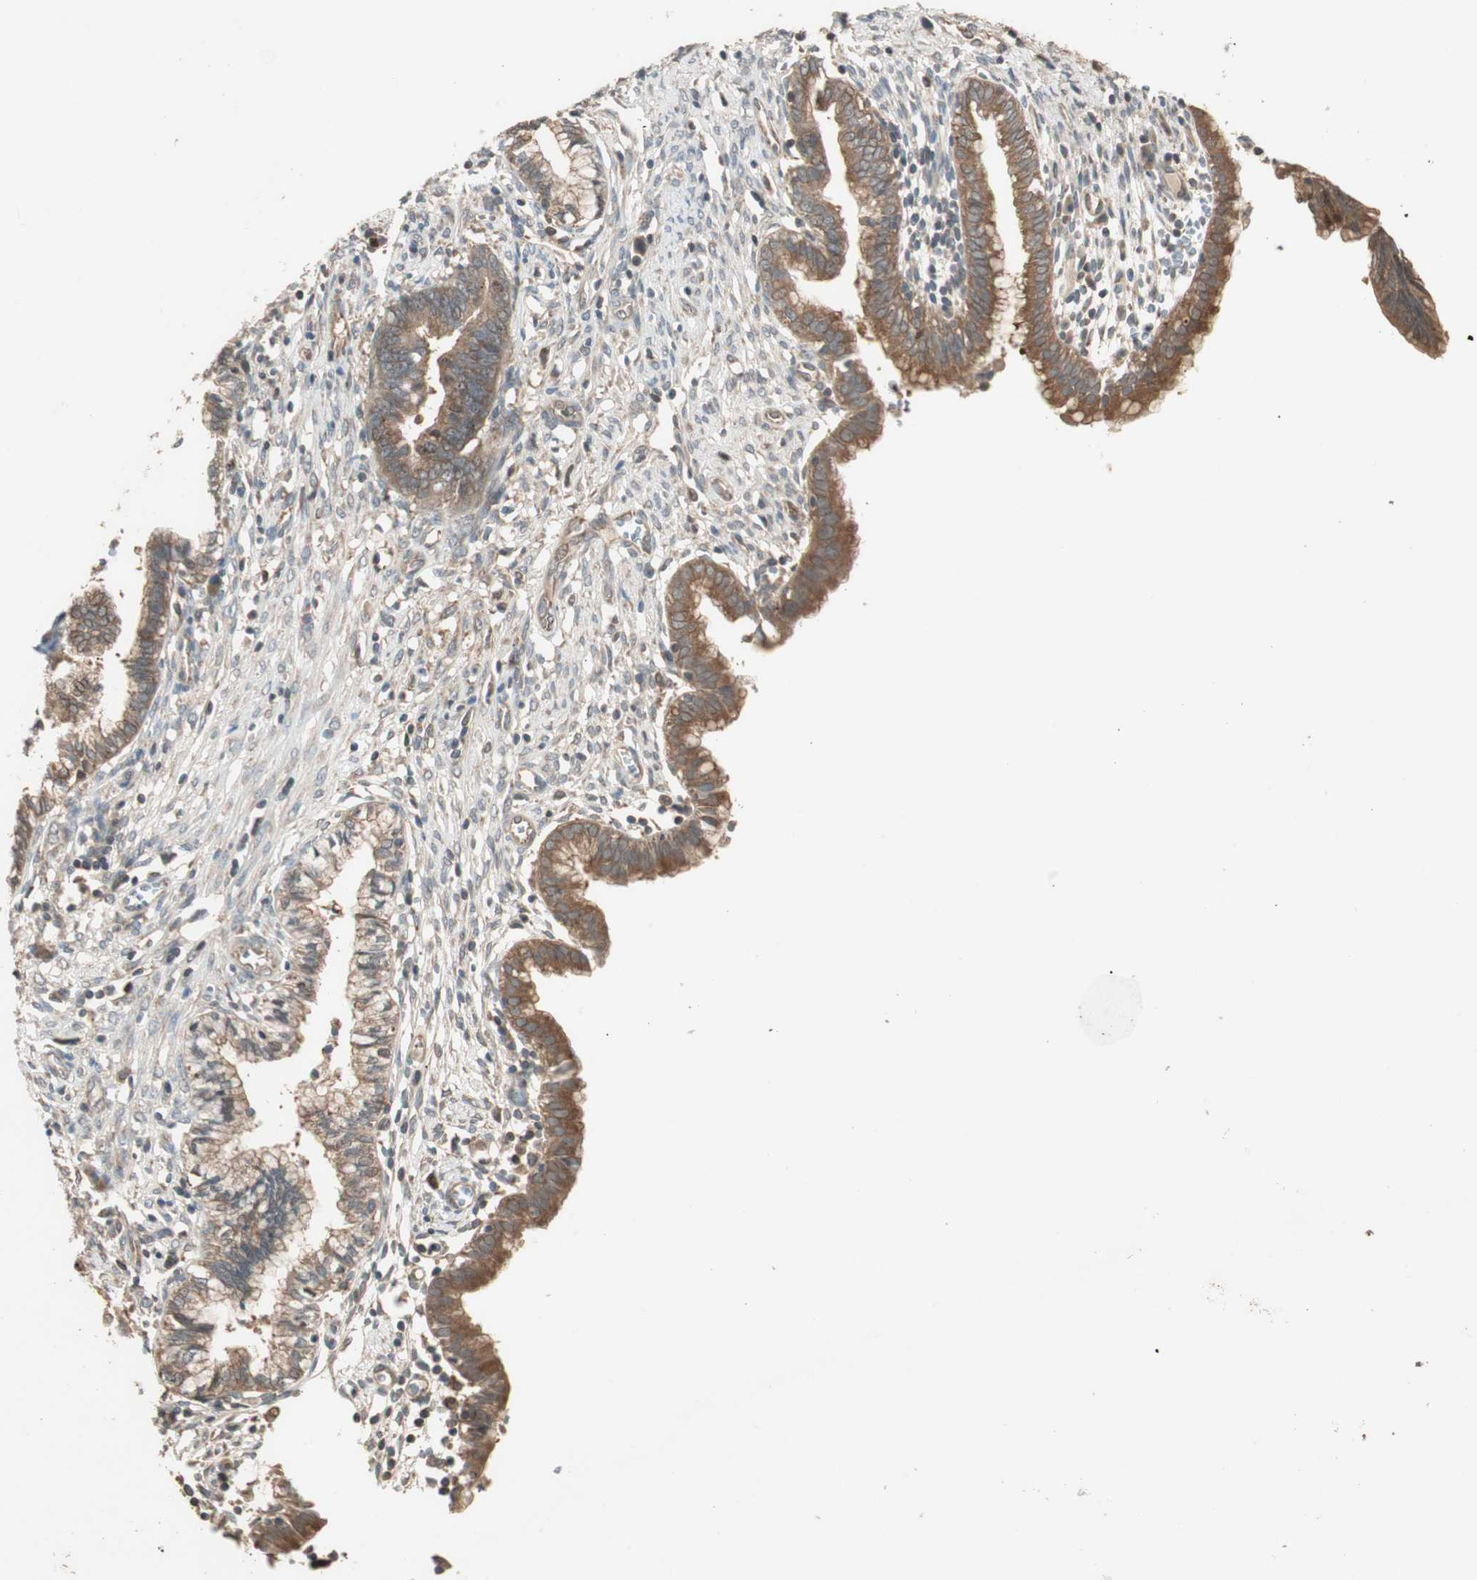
{"staining": {"intensity": "moderate", "quantity": ">75%", "location": "cytoplasmic/membranous"}, "tissue": "cervical cancer", "cell_type": "Tumor cells", "image_type": "cancer", "snomed": [{"axis": "morphology", "description": "Adenocarcinoma, NOS"}, {"axis": "topography", "description": "Cervix"}], "caption": "Moderate cytoplasmic/membranous protein expression is present in approximately >75% of tumor cells in cervical cancer.", "gene": "ATP6AP2", "patient": {"sex": "female", "age": 44}}